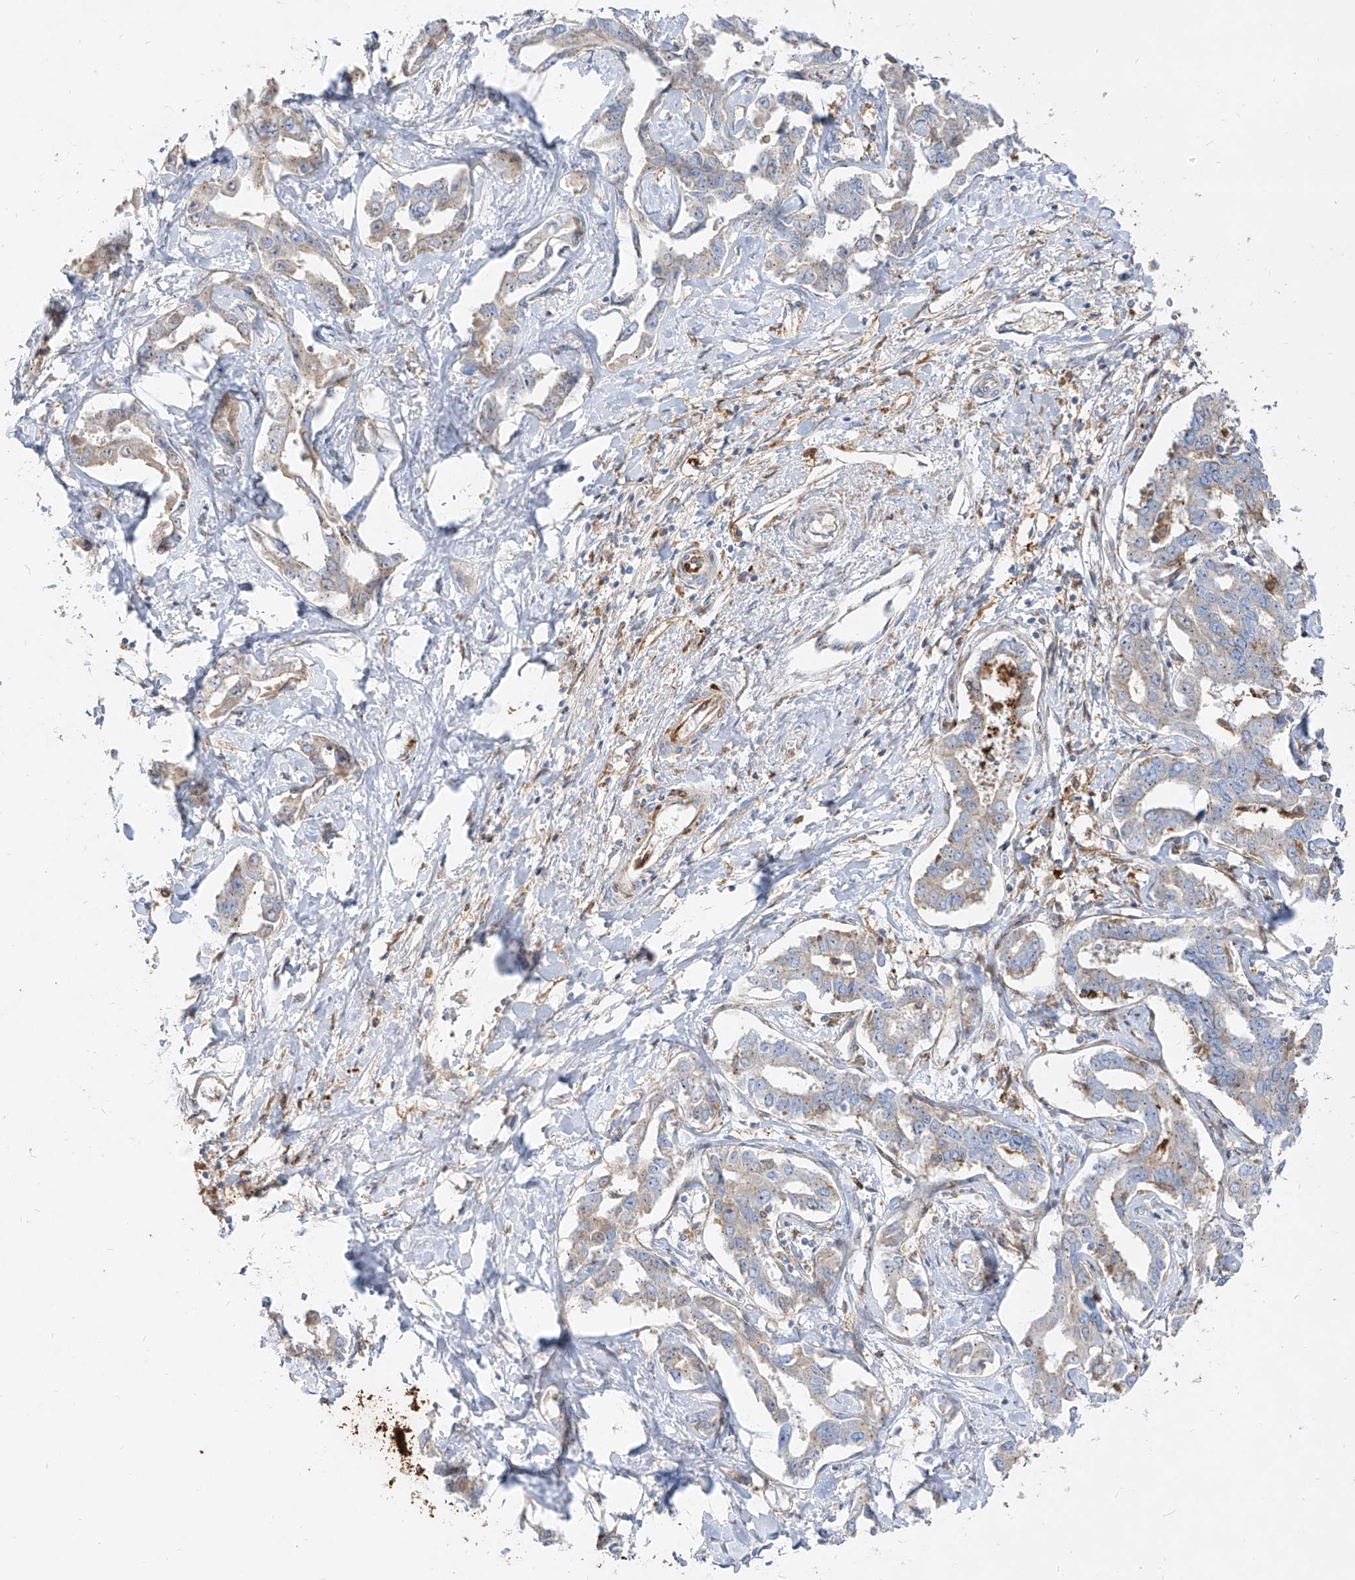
{"staining": {"intensity": "negative", "quantity": "none", "location": "none"}, "tissue": "liver cancer", "cell_type": "Tumor cells", "image_type": "cancer", "snomed": [{"axis": "morphology", "description": "Cholangiocarcinoma"}, {"axis": "topography", "description": "Liver"}], "caption": "Immunohistochemical staining of liver cancer (cholangiocarcinoma) demonstrates no significant positivity in tumor cells.", "gene": "KYNU", "patient": {"sex": "male", "age": 59}}